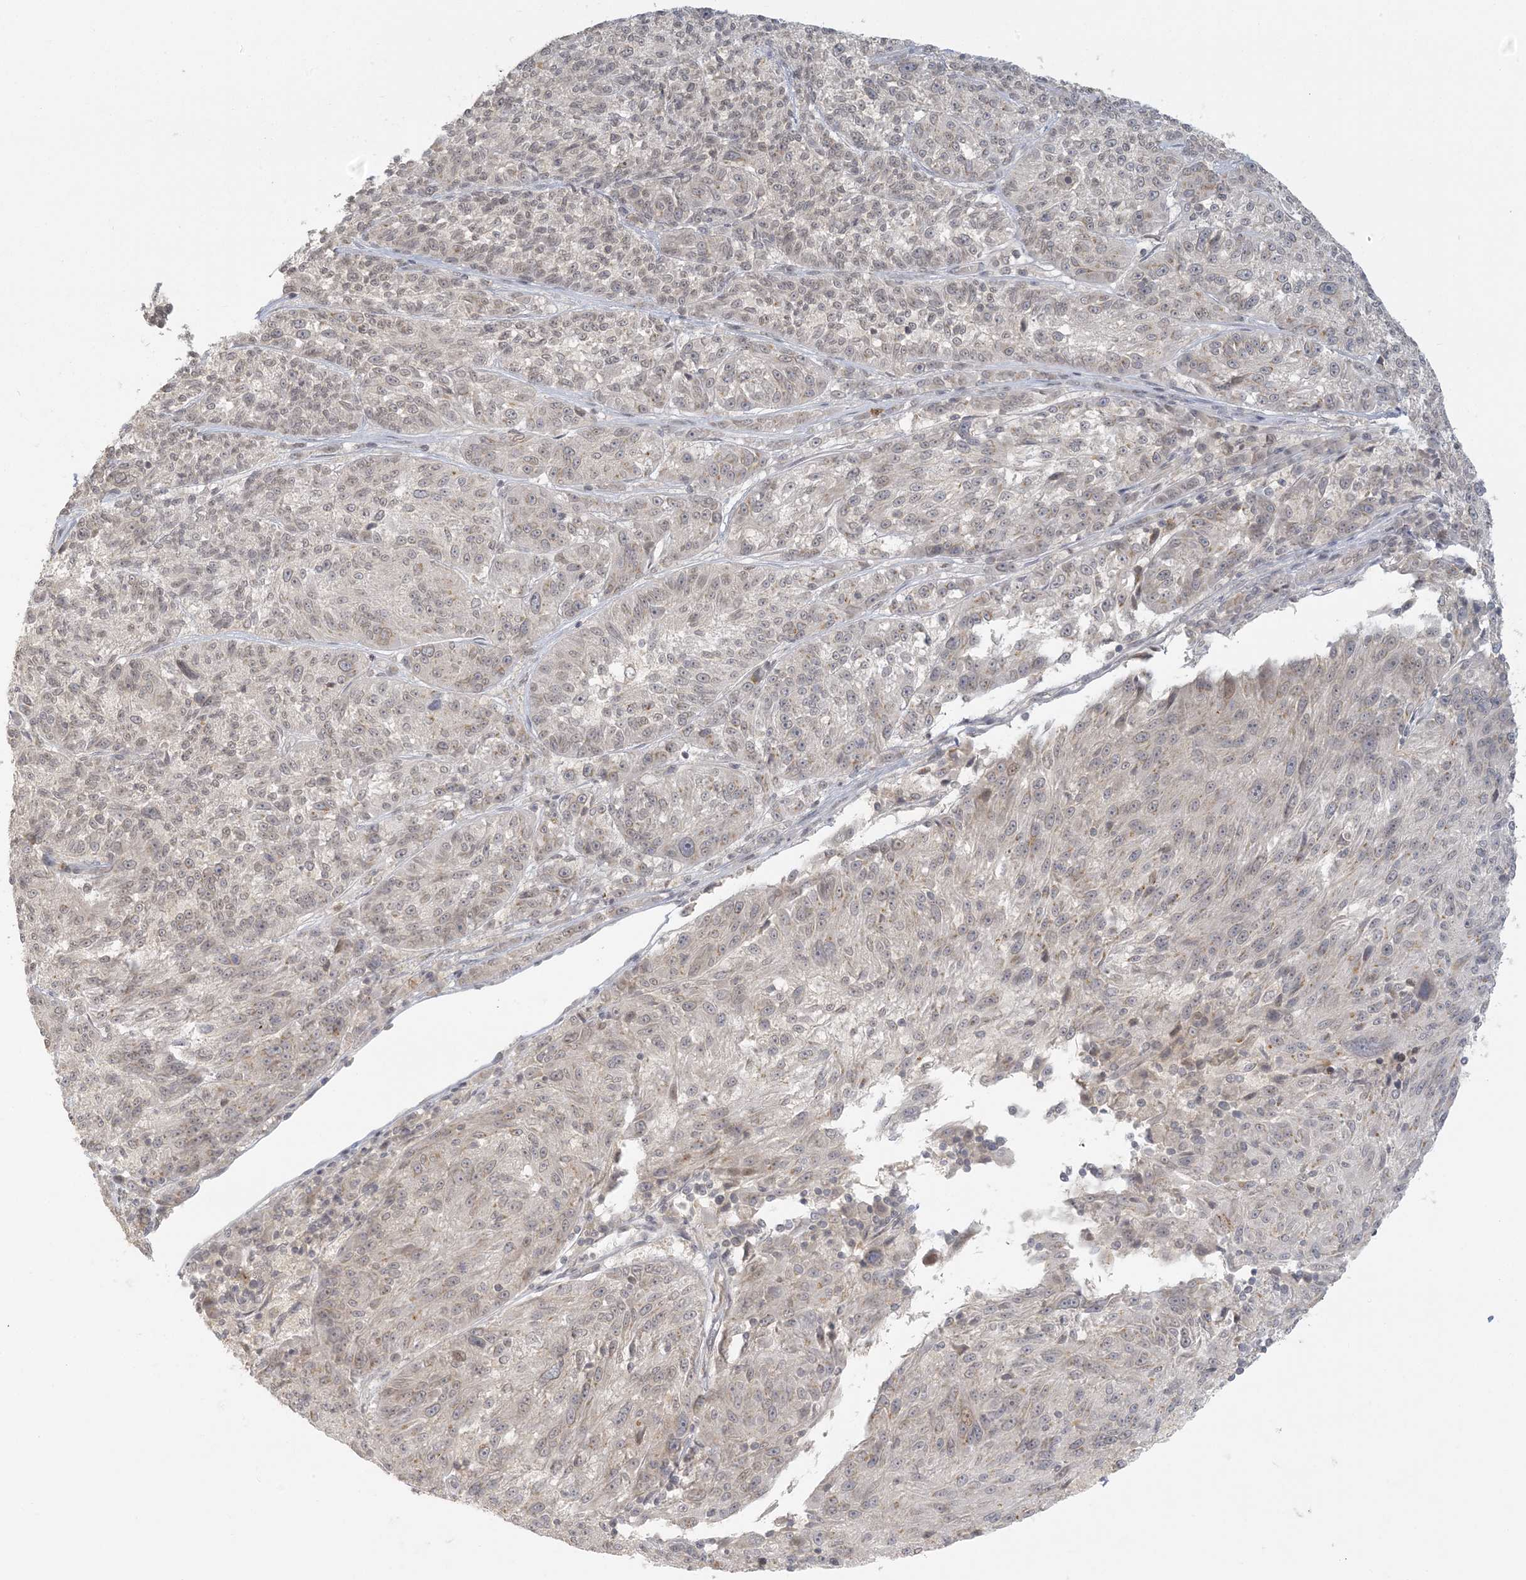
{"staining": {"intensity": "negative", "quantity": "none", "location": "none"}, "tissue": "melanoma", "cell_type": "Tumor cells", "image_type": "cancer", "snomed": [{"axis": "morphology", "description": "Malignant melanoma, NOS"}, {"axis": "topography", "description": "Skin"}], "caption": "Tumor cells show no significant positivity in melanoma. Brightfield microscopy of immunohistochemistry (IHC) stained with DAB (3,3'-diaminobenzidine) (brown) and hematoxylin (blue), captured at high magnification.", "gene": "LIPT1", "patient": {"sex": "male", "age": 53}}